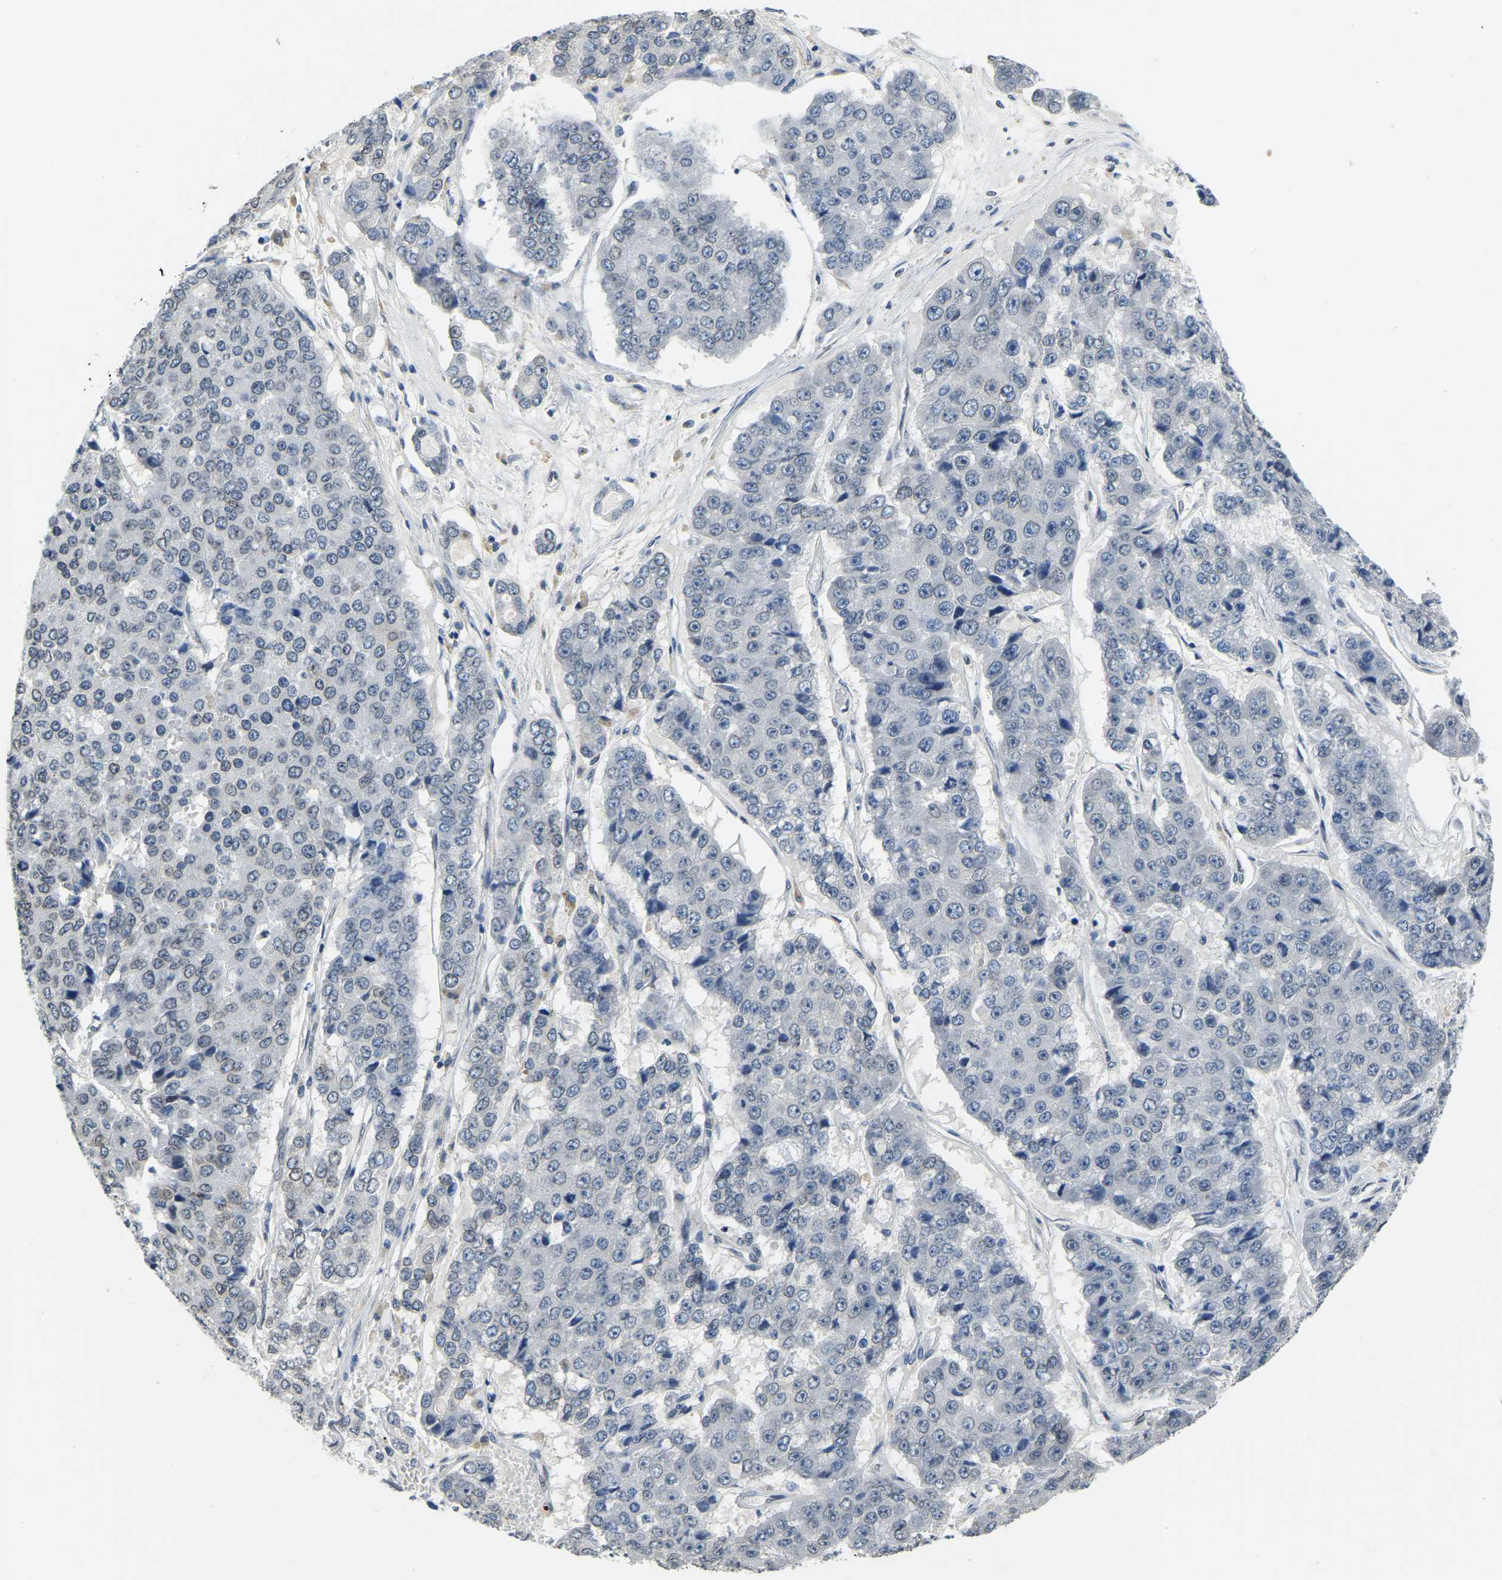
{"staining": {"intensity": "weak", "quantity": "25%-75%", "location": "cytoplasmic/membranous,nuclear"}, "tissue": "pancreatic cancer", "cell_type": "Tumor cells", "image_type": "cancer", "snomed": [{"axis": "morphology", "description": "Adenocarcinoma, NOS"}, {"axis": "topography", "description": "Pancreas"}], "caption": "Immunohistochemistry (IHC) image of pancreatic cancer (adenocarcinoma) stained for a protein (brown), which shows low levels of weak cytoplasmic/membranous and nuclear positivity in about 25%-75% of tumor cells.", "gene": "RANBP2", "patient": {"sex": "male", "age": 50}}